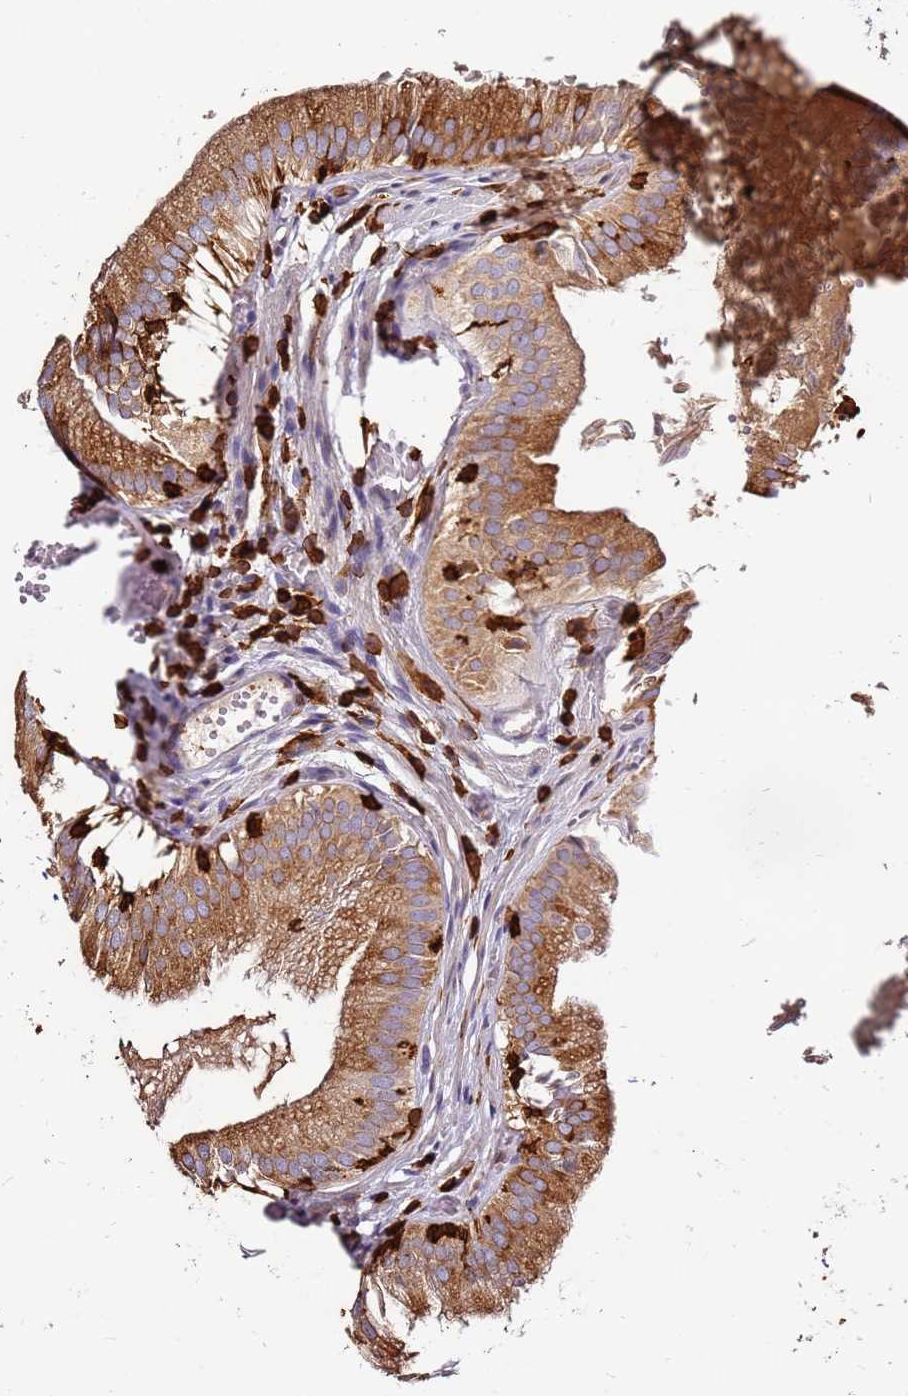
{"staining": {"intensity": "moderate", "quantity": ">75%", "location": "cytoplasmic/membranous"}, "tissue": "gallbladder", "cell_type": "Glandular cells", "image_type": "normal", "snomed": [{"axis": "morphology", "description": "Normal tissue, NOS"}, {"axis": "topography", "description": "Gallbladder"}, {"axis": "topography", "description": "Peripheral nerve tissue"}], "caption": "This image demonstrates normal gallbladder stained with IHC to label a protein in brown. The cytoplasmic/membranous of glandular cells show moderate positivity for the protein. Nuclei are counter-stained blue.", "gene": "CORO1A", "patient": {"sex": "male", "age": 17}}